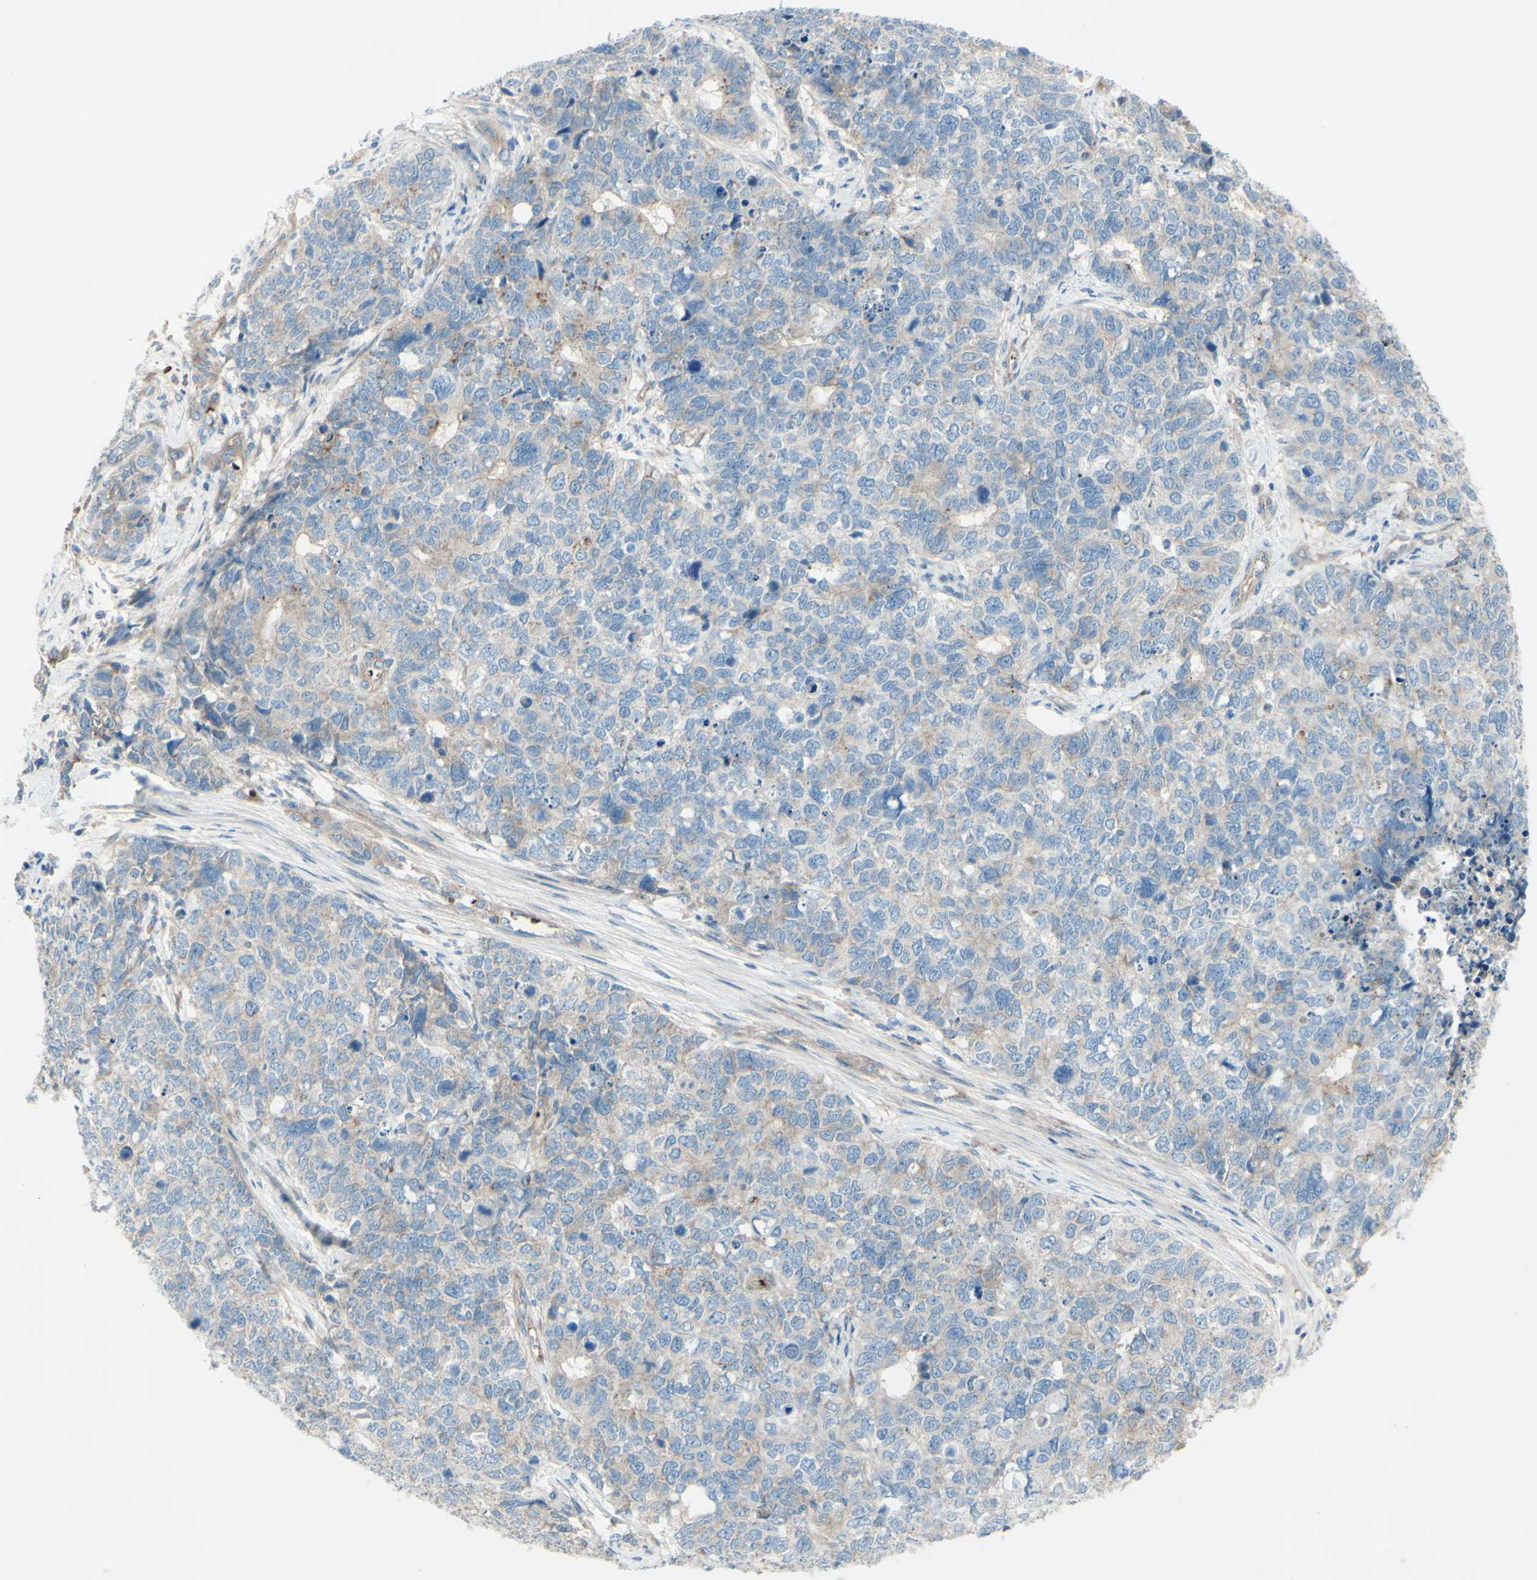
{"staining": {"intensity": "weak", "quantity": "<25%", "location": "cytoplasmic/membranous"}, "tissue": "cervical cancer", "cell_type": "Tumor cells", "image_type": "cancer", "snomed": [{"axis": "morphology", "description": "Squamous cell carcinoma, NOS"}, {"axis": "topography", "description": "Cervix"}], "caption": "Immunohistochemistry photomicrograph of cervical squamous cell carcinoma stained for a protein (brown), which displays no expression in tumor cells.", "gene": "PCDHGA2", "patient": {"sex": "female", "age": 63}}